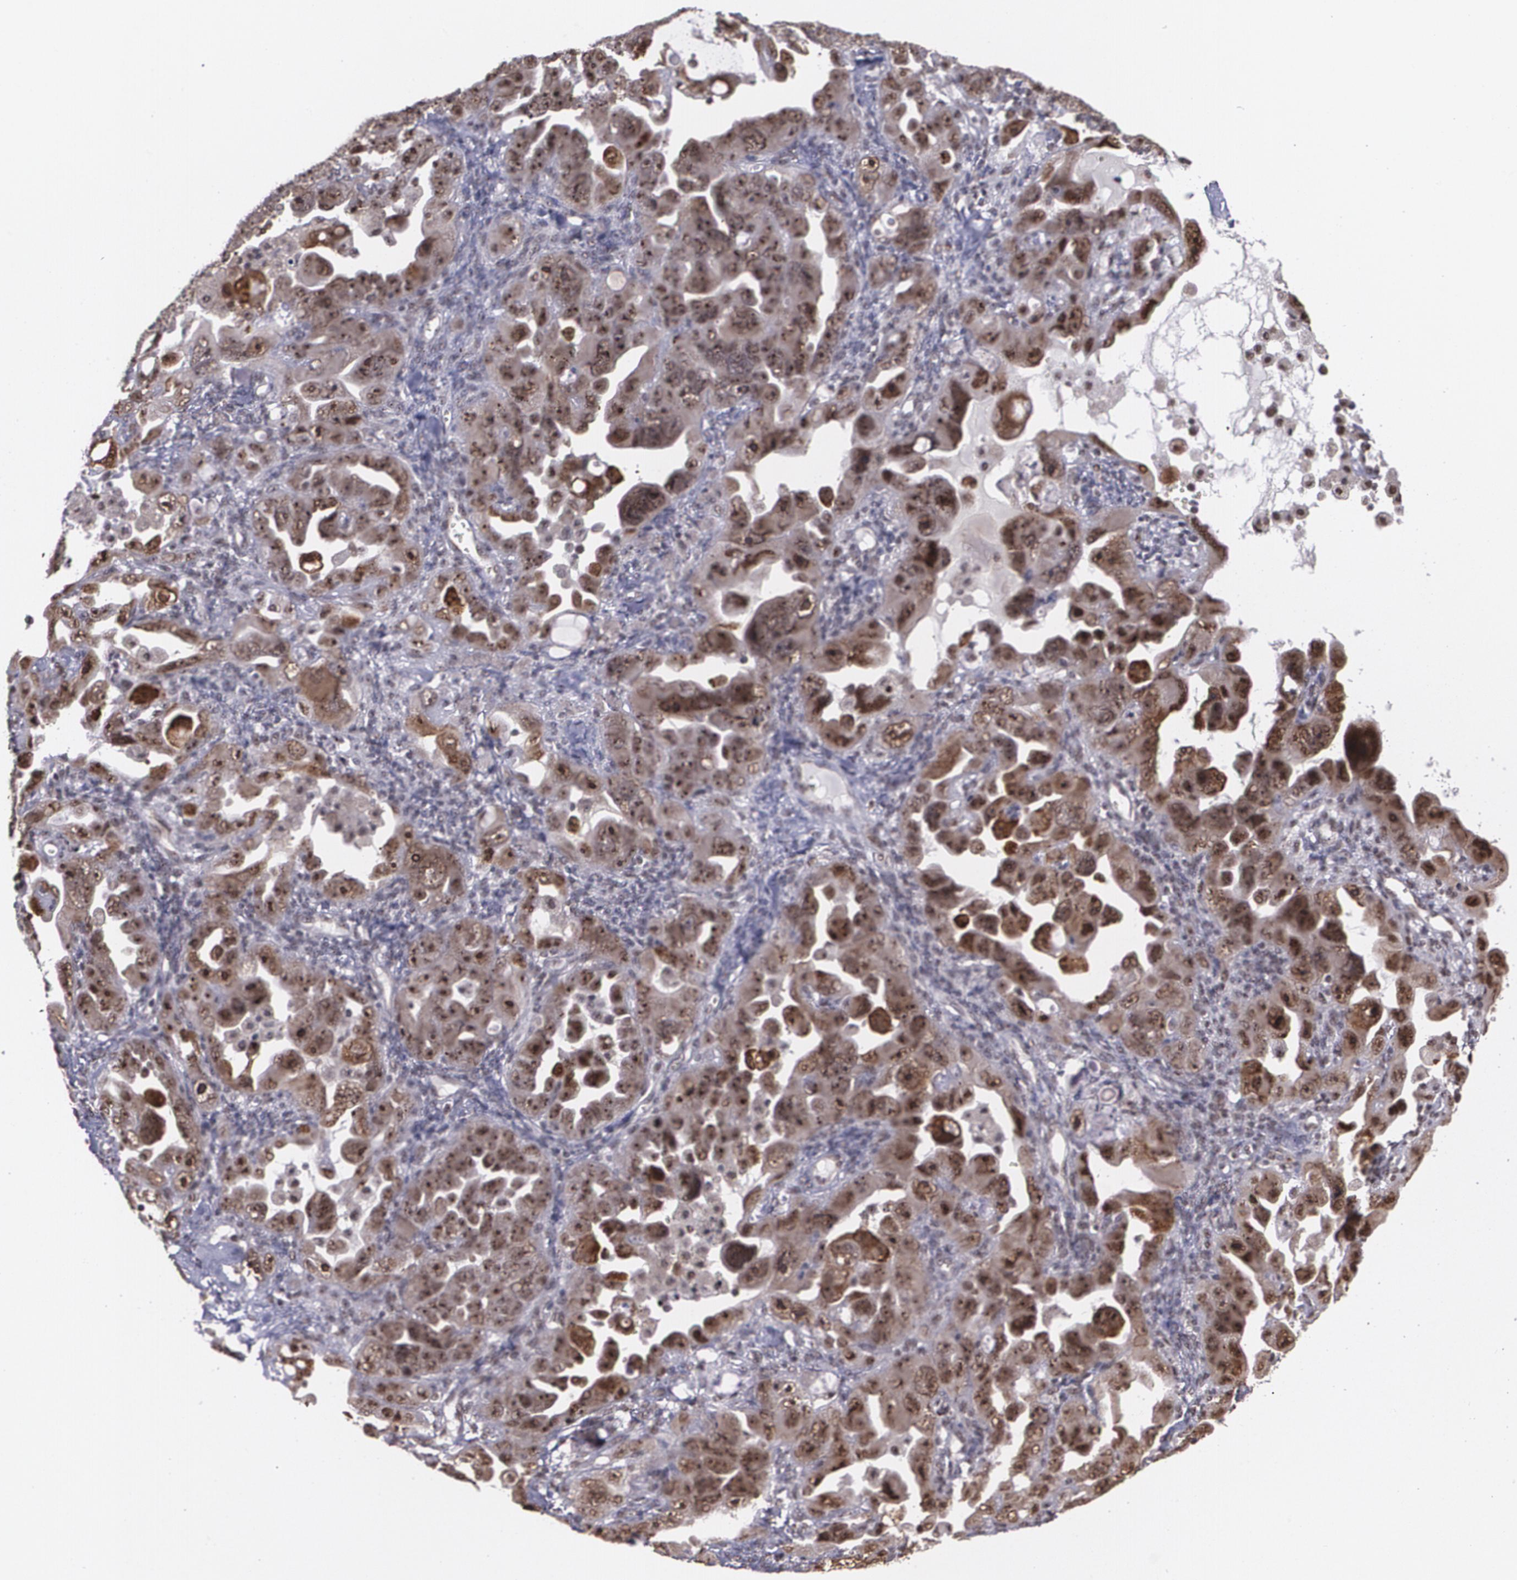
{"staining": {"intensity": "strong", "quantity": ">75%", "location": "cytoplasmic/membranous,nuclear"}, "tissue": "ovarian cancer", "cell_type": "Tumor cells", "image_type": "cancer", "snomed": [{"axis": "morphology", "description": "Cystadenocarcinoma, serous, NOS"}, {"axis": "topography", "description": "Ovary"}], "caption": "Immunohistochemistry (IHC) histopathology image of human ovarian cancer stained for a protein (brown), which shows high levels of strong cytoplasmic/membranous and nuclear staining in about >75% of tumor cells.", "gene": "C6orf15", "patient": {"sex": "female", "age": 66}}